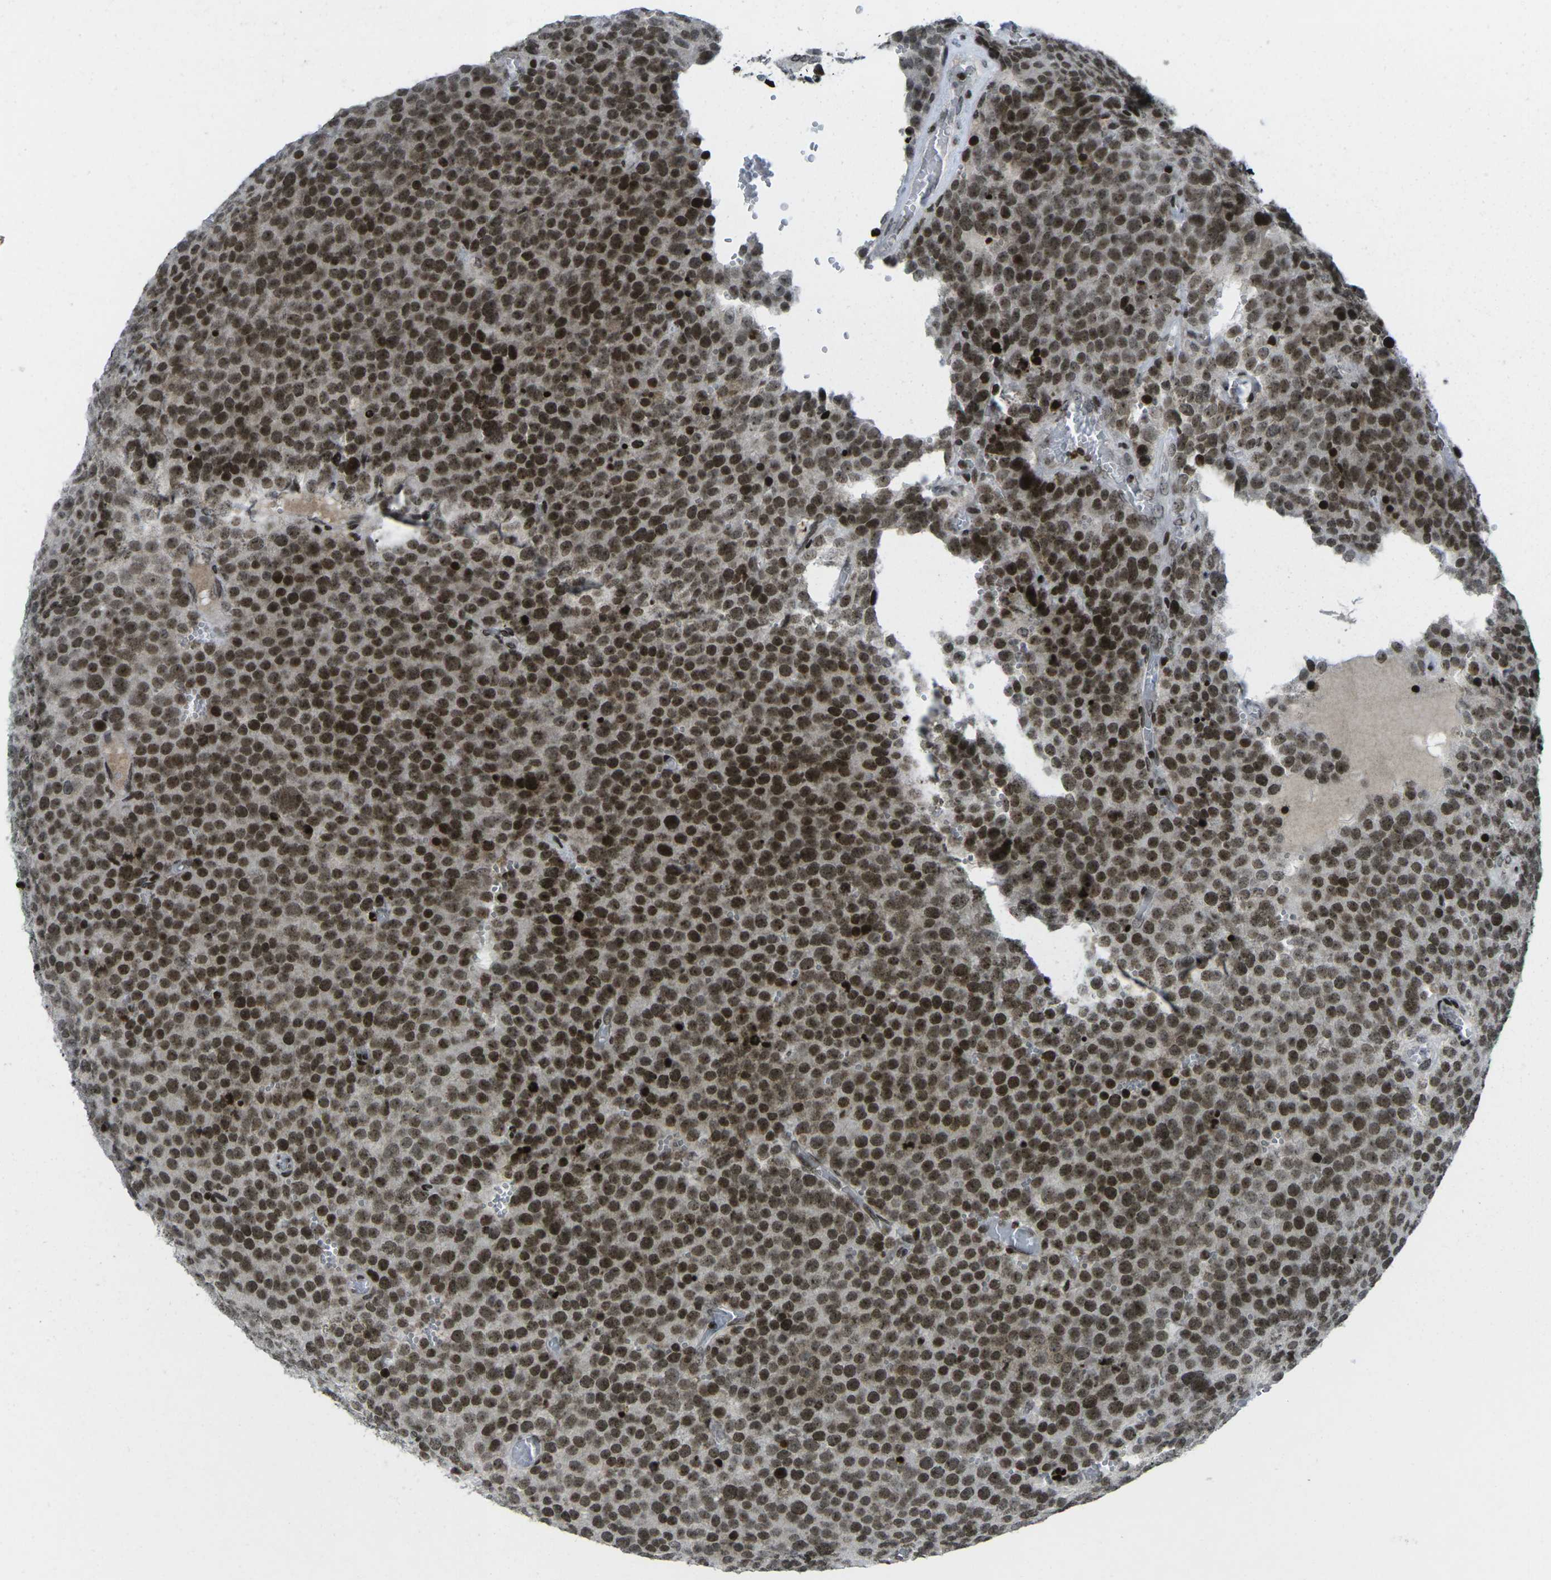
{"staining": {"intensity": "strong", "quantity": ">75%", "location": "nuclear"}, "tissue": "testis cancer", "cell_type": "Tumor cells", "image_type": "cancer", "snomed": [{"axis": "morphology", "description": "Normal tissue, NOS"}, {"axis": "morphology", "description": "Seminoma, NOS"}, {"axis": "topography", "description": "Testis"}], "caption": "Human testis cancer stained for a protein (brown) displays strong nuclear positive expression in about >75% of tumor cells.", "gene": "EME1", "patient": {"sex": "male", "age": 71}}